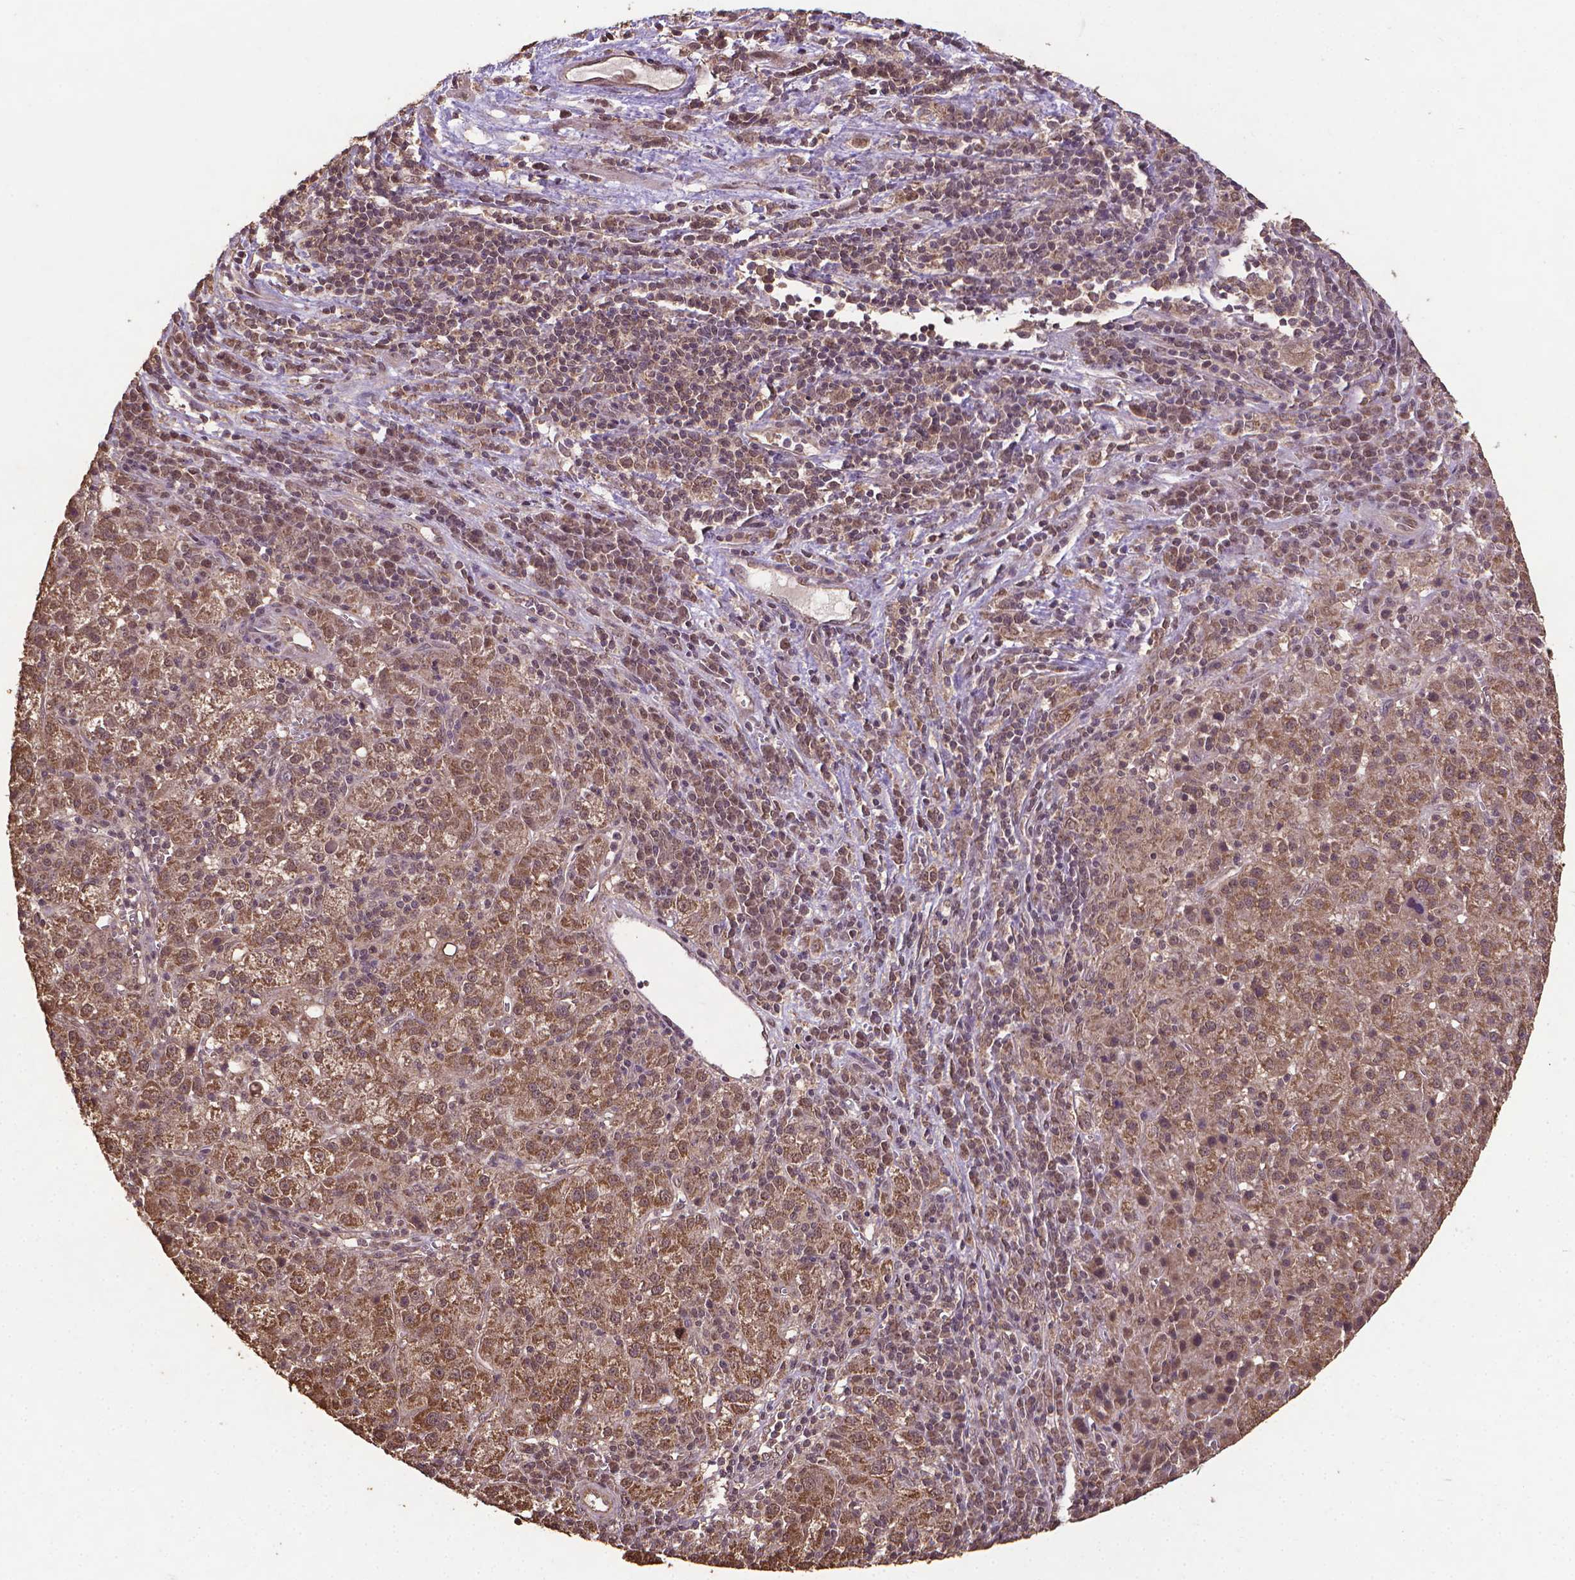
{"staining": {"intensity": "strong", "quantity": ">75%", "location": "cytoplasmic/membranous"}, "tissue": "liver cancer", "cell_type": "Tumor cells", "image_type": "cancer", "snomed": [{"axis": "morphology", "description": "Carcinoma, Hepatocellular, NOS"}, {"axis": "topography", "description": "Liver"}], "caption": "Strong cytoplasmic/membranous expression is seen in approximately >75% of tumor cells in liver hepatocellular carcinoma.", "gene": "DCAF1", "patient": {"sex": "female", "age": 60}}